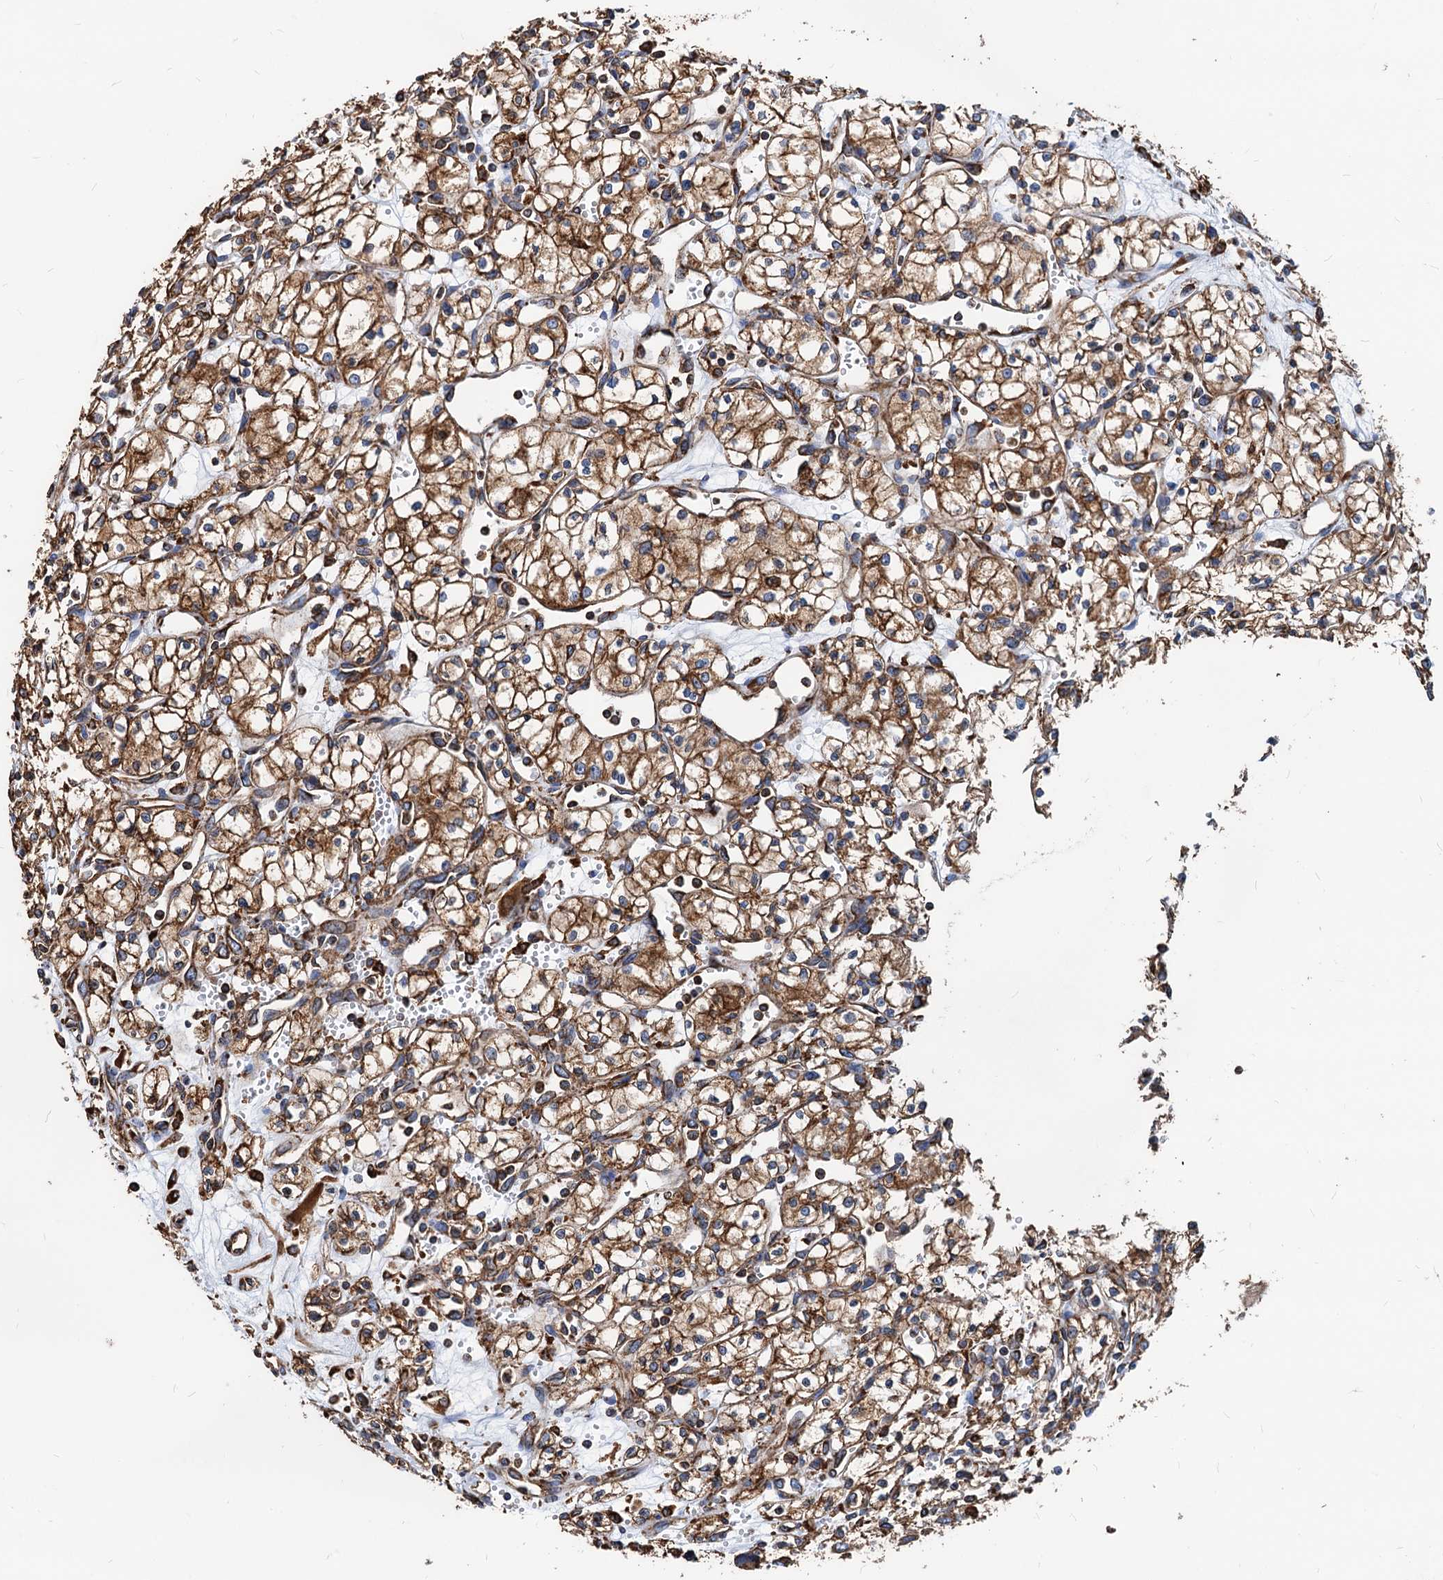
{"staining": {"intensity": "moderate", "quantity": ">75%", "location": "cytoplasmic/membranous"}, "tissue": "renal cancer", "cell_type": "Tumor cells", "image_type": "cancer", "snomed": [{"axis": "morphology", "description": "Adenocarcinoma, NOS"}, {"axis": "topography", "description": "Kidney"}], "caption": "A medium amount of moderate cytoplasmic/membranous positivity is seen in about >75% of tumor cells in renal adenocarcinoma tissue.", "gene": "HSPA5", "patient": {"sex": "male", "age": 59}}